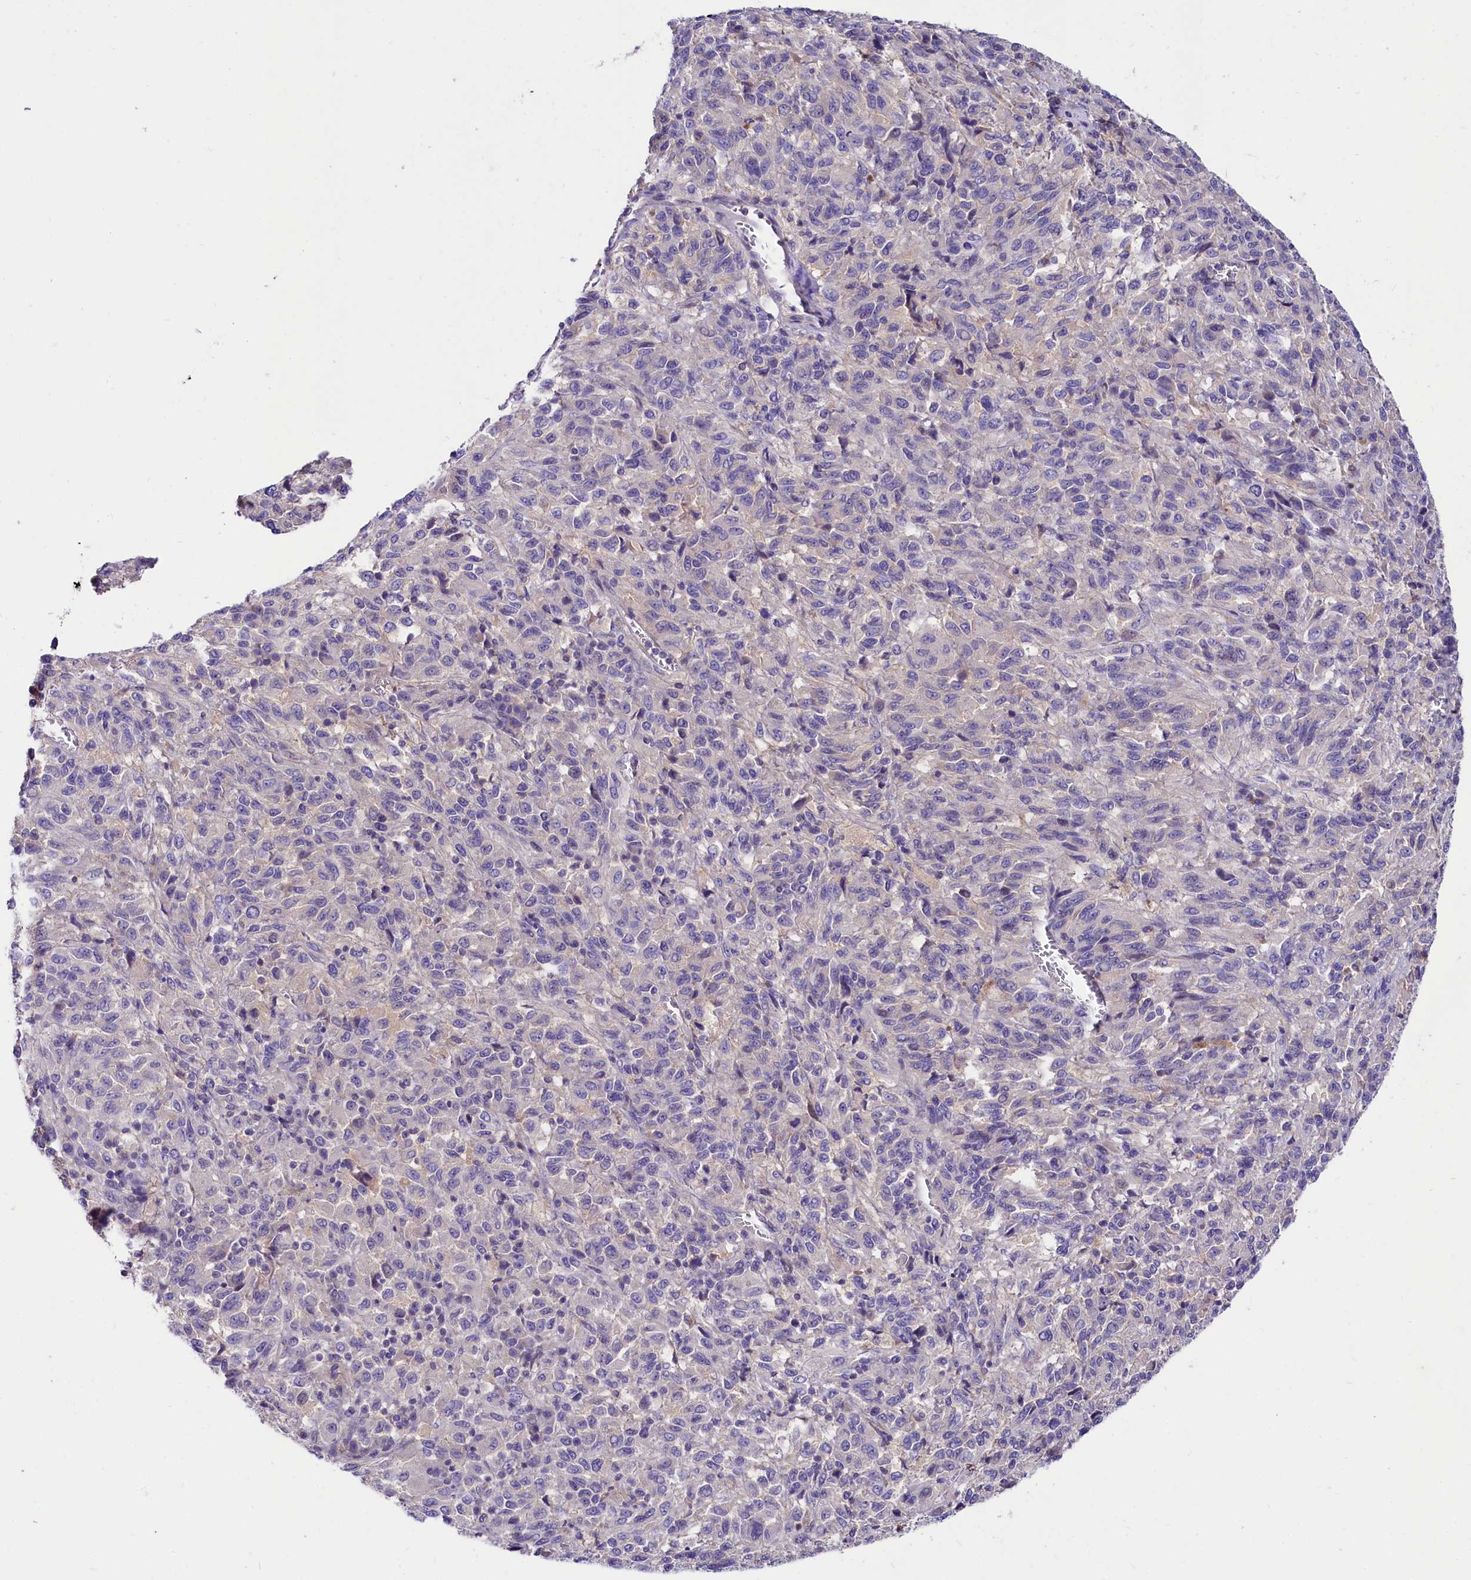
{"staining": {"intensity": "negative", "quantity": "none", "location": "none"}, "tissue": "melanoma", "cell_type": "Tumor cells", "image_type": "cancer", "snomed": [{"axis": "morphology", "description": "Malignant melanoma, Metastatic site"}, {"axis": "topography", "description": "Lung"}], "caption": "Human melanoma stained for a protein using immunohistochemistry (IHC) shows no positivity in tumor cells.", "gene": "ABHD5", "patient": {"sex": "male", "age": 64}}